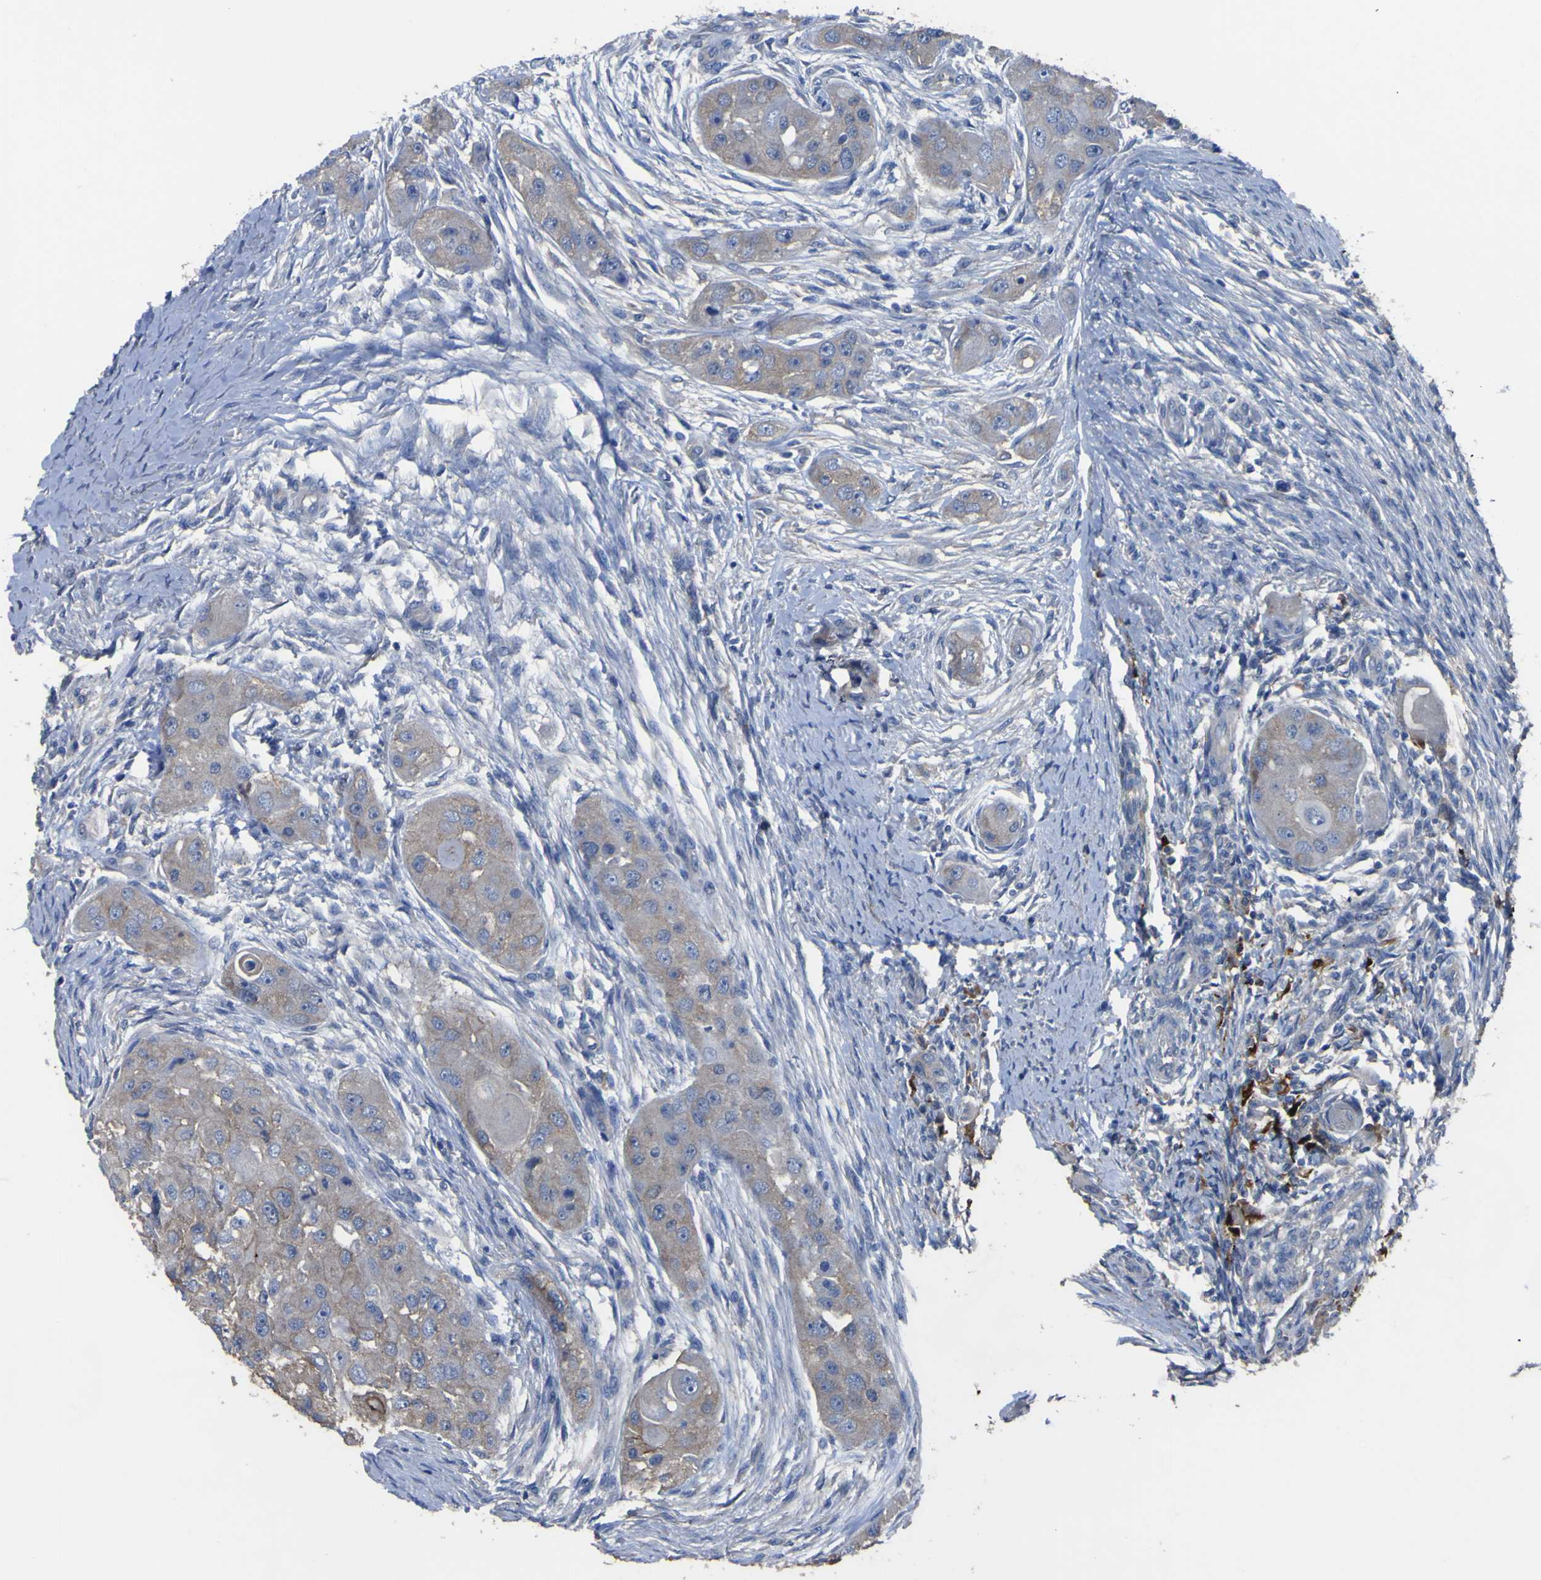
{"staining": {"intensity": "weak", "quantity": ">75%", "location": "cytoplasmic/membranous"}, "tissue": "head and neck cancer", "cell_type": "Tumor cells", "image_type": "cancer", "snomed": [{"axis": "morphology", "description": "Normal tissue, NOS"}, {"axis": "morphology", "description": "Squamous cell carcinoma, NOS"}, {"axis": "topography", "description": "Skeletal muscle"}, {"axis": "topography", "description": "Head-Neck"}], "caption": "Head and neck squamous cell carcinoma was stained to show a protein in brown. There is low levels of weak cytoplasmic/membranous staining in about >75% of tumor cells.", "gene": "AGO4", "patient": {"sex": "male", "age": 51}}